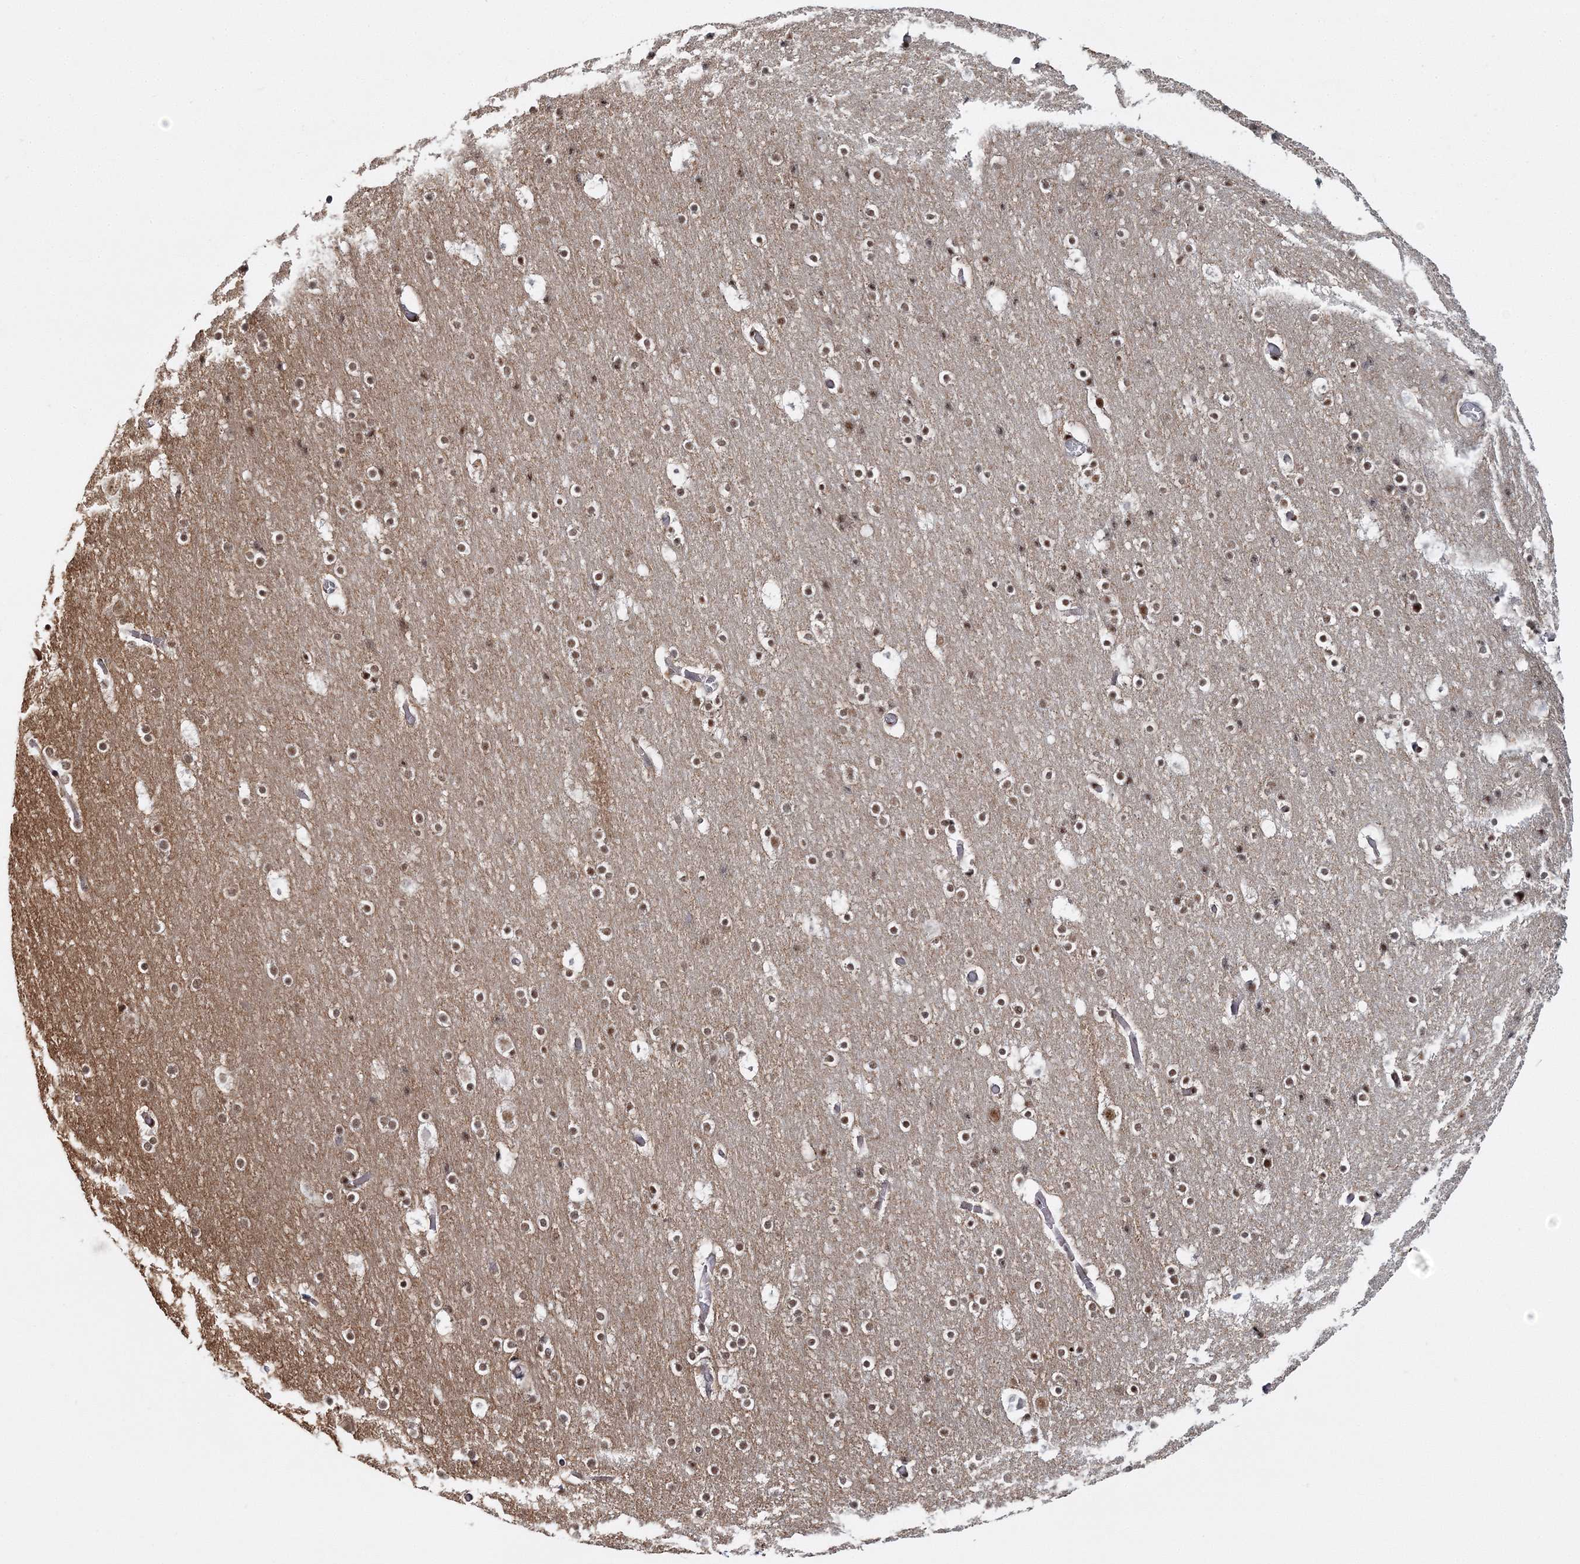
{"staining": {"intensity": "moderate", "quantity": "<25%", "location": "nuclear"}, "tissue": "cerebral cortex", "cell_type": "Endothelial cells", "image_type": "normal", "snomed": [{"axis": "morphology", "description": "Normal tissue, NOS"}, {"axis": "topography", "description": "Cerebral cortex"}], "caption": "Protein expression analysis of unremarkable cerebral cortex shows moderate nuclear positivity in about <25% of endothelial cells.", "gene": "ENSG00000290315", "patient": {"sex": "male", "age": 57}}